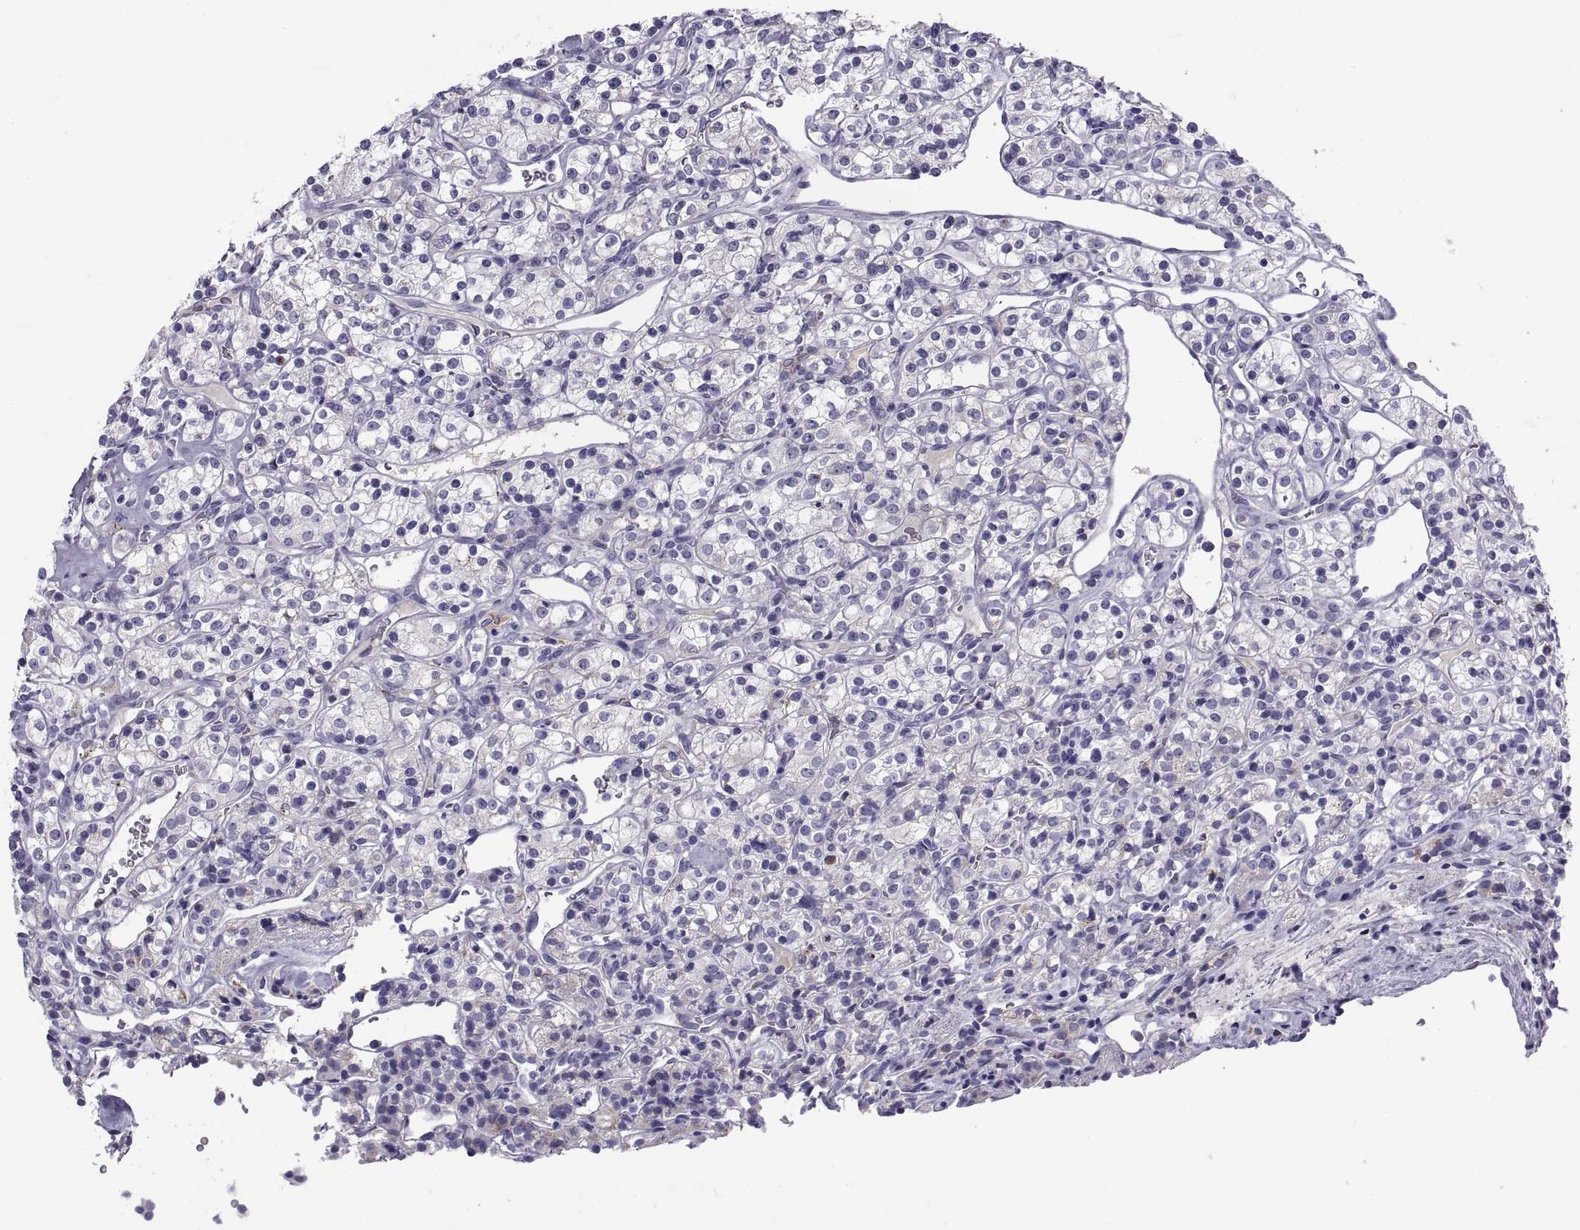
{"staining": {"intensity": "negative", "quantity": "none", "location": "none"}, "tissue": "renal cancer", "cell_type": "Tumor cells", "image_type": "cancer", "snomed": [{"axis": "morphology", "description": "Adenocarcinoma, NOS"}, {"axis": "topography", "description": "Kidney"}], "caption": "A micrograph of human adenocarcinoma (renal) is negative for staining in tumor cells.", "gene": "NPTX2", "patient": {"sex": "male", "age": 77}}